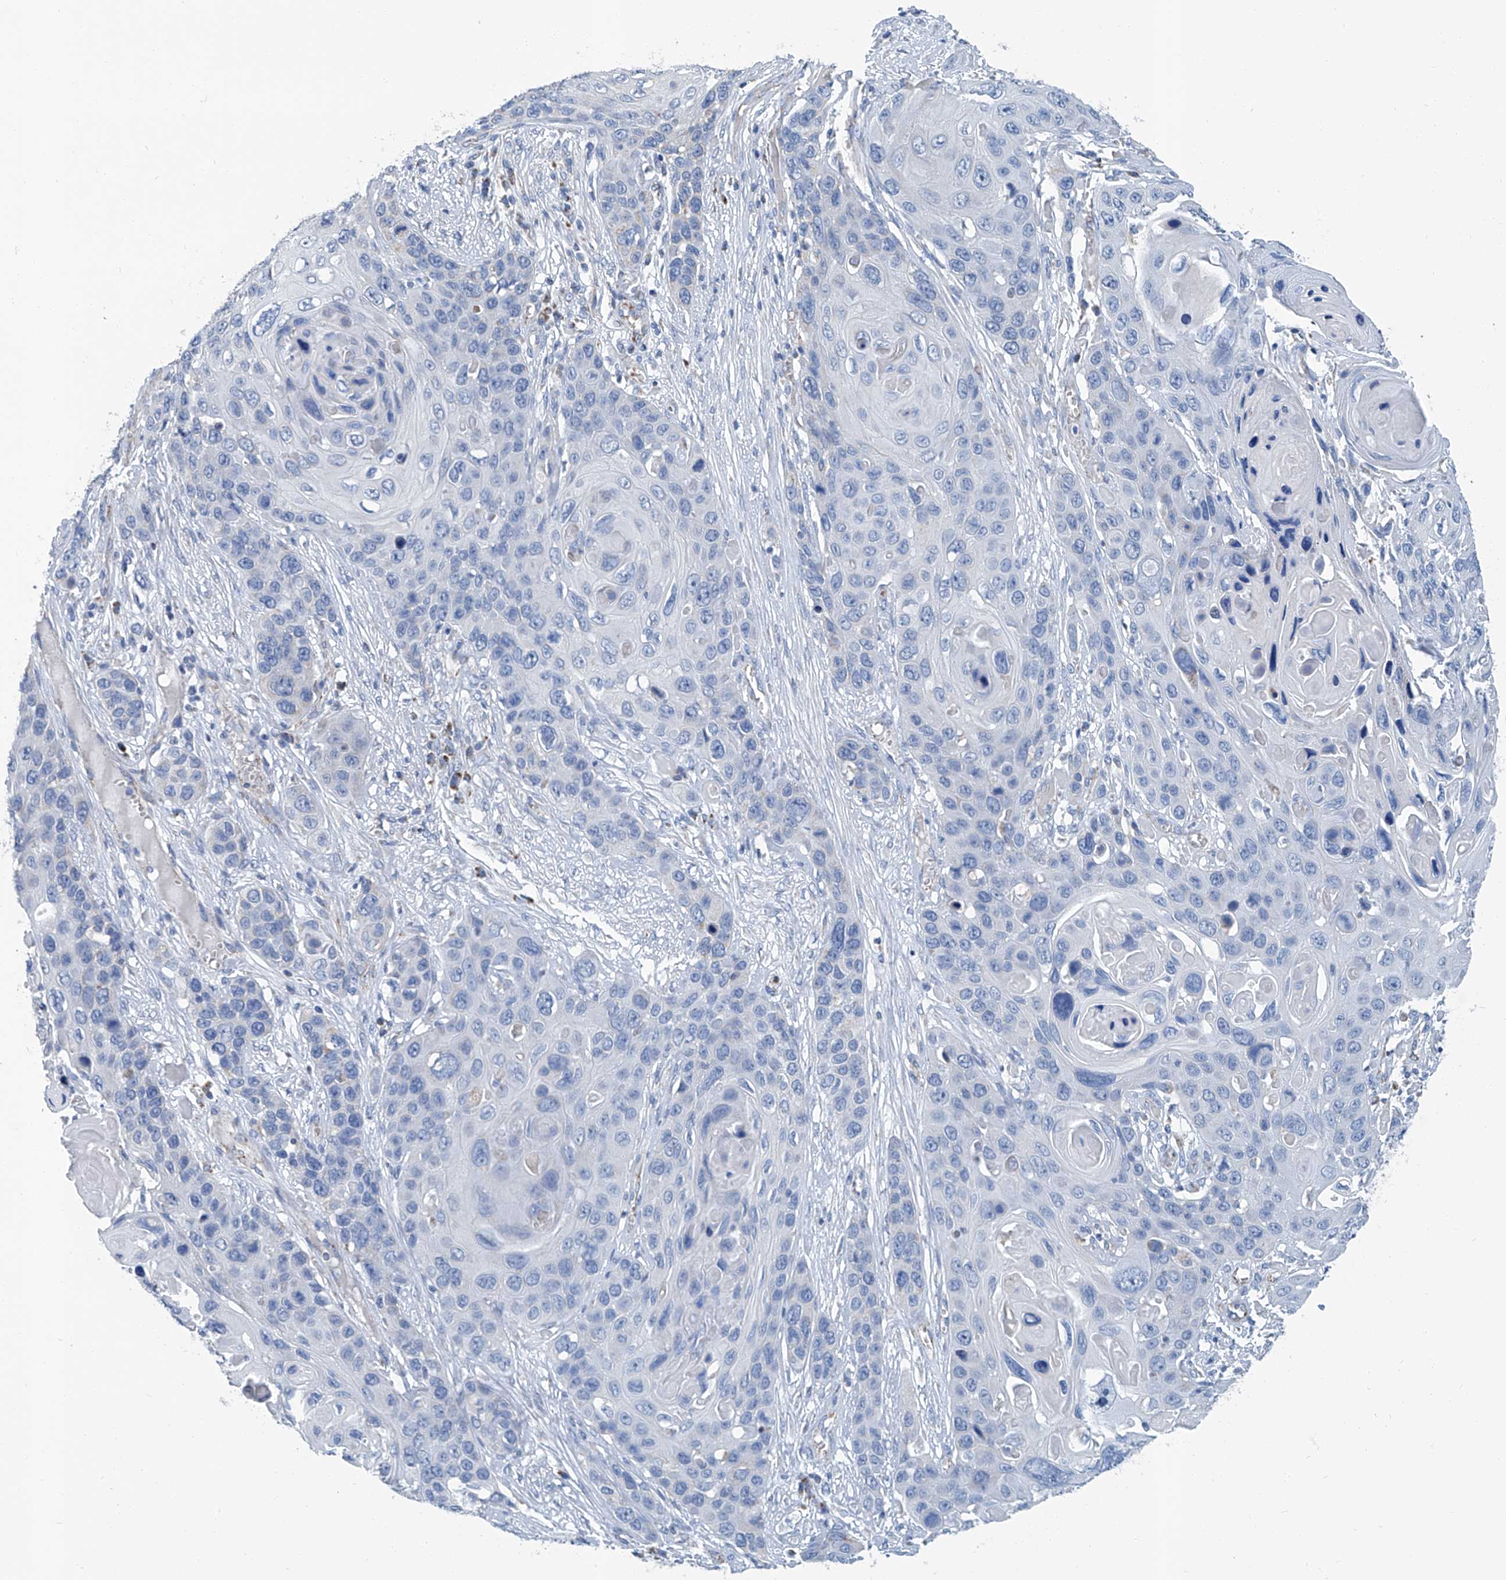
{"staining": {"intensity": "negative", "quantity": "none", "location": "none"}, "tissue": "skin cancer", "cell_type": "Tumor cells", "image_type": "cancer", "snomed": [{"axis": "morphology", "description": "Squamous cell carcinoma, NOS"}, {"axis": "topography", "description": "Skin"}], "caption": "This image is of skin squamous cell carcinoma stained with IHC to label a protein in brown with the nuclei are counter-stained blue. There is no positivity in tumor cells.", "gene": "MT-ND1", "patient": {"sex": "male", "age": 55}}